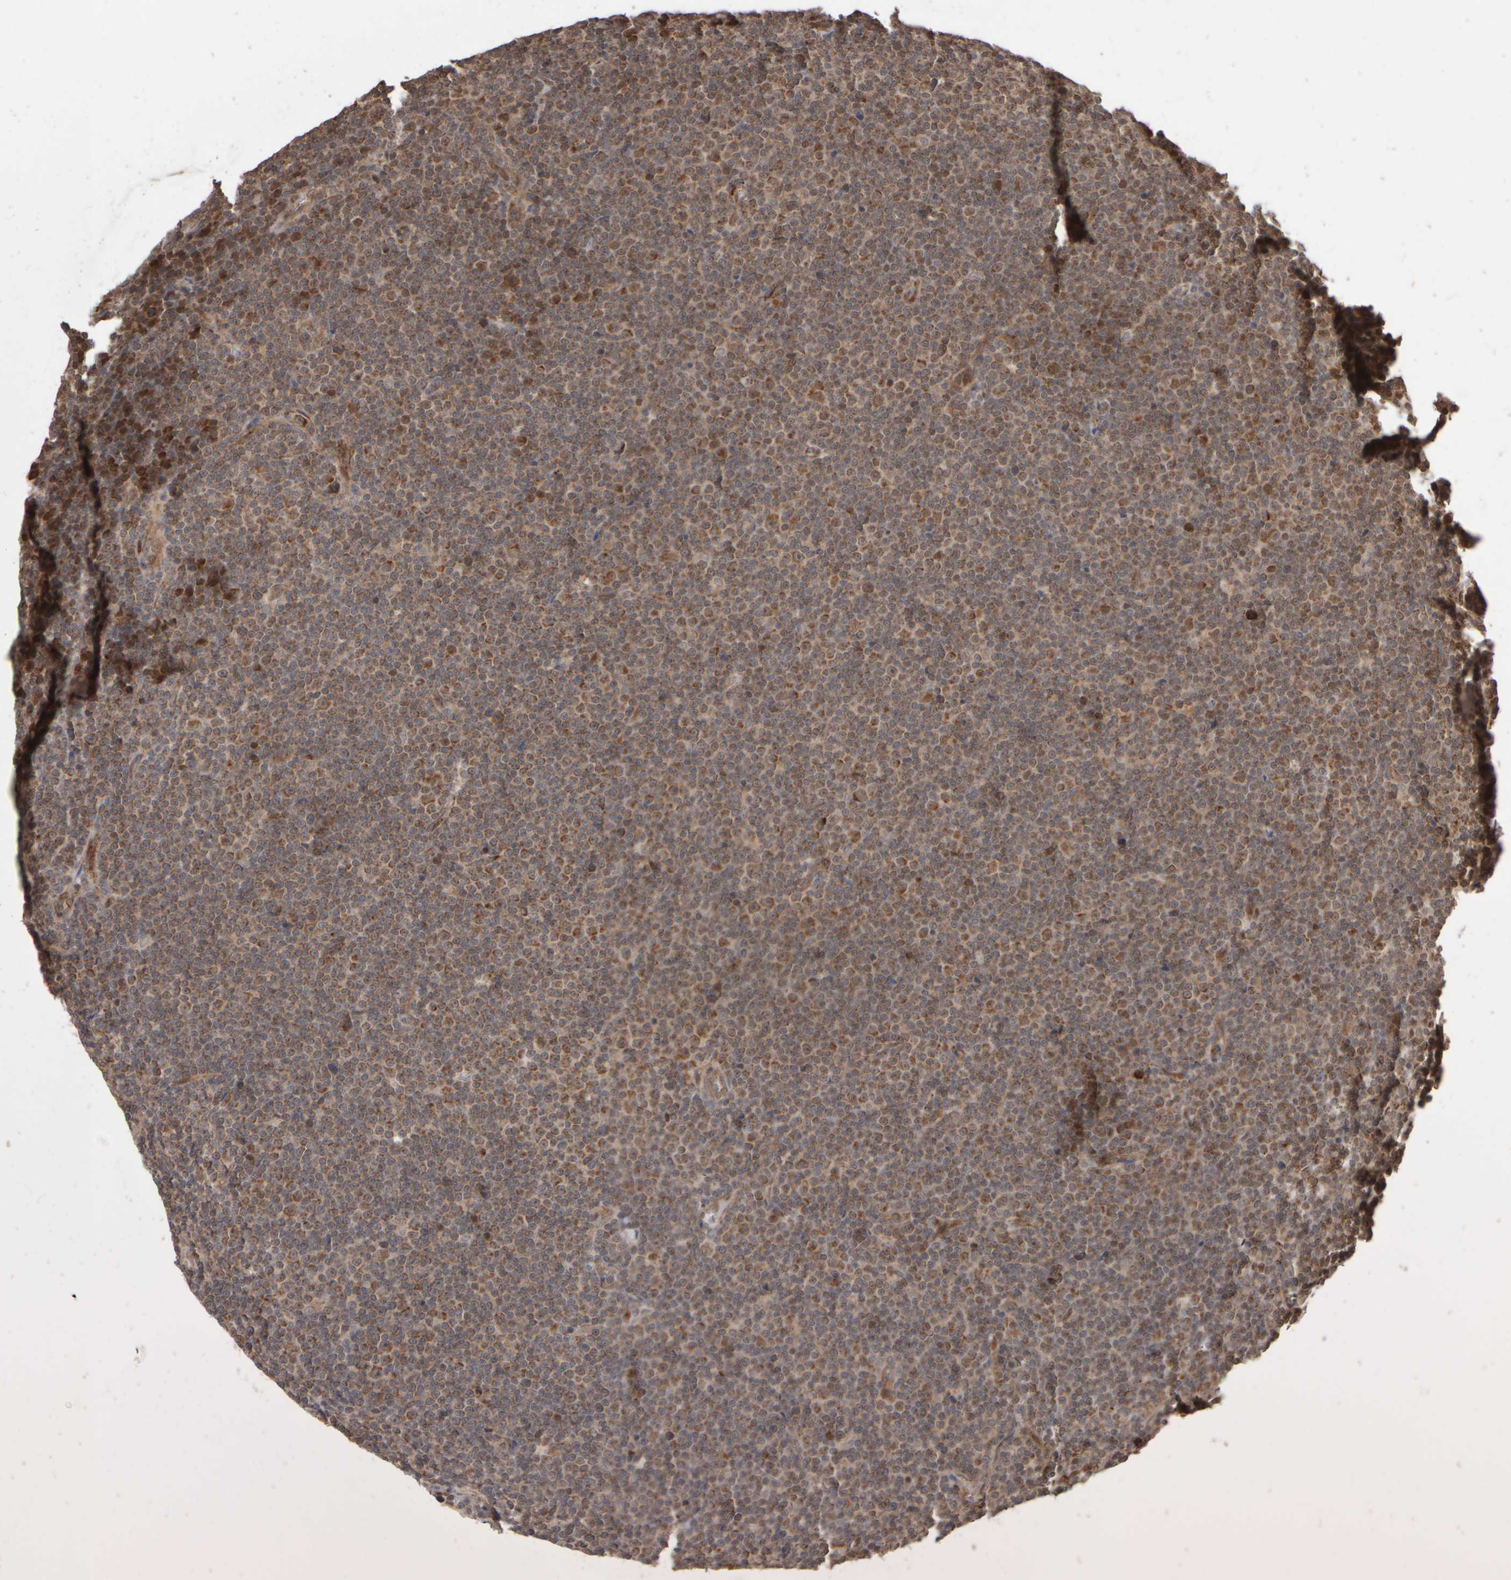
{"staining": {"intensity": "moderate", "quantity": "25%-75%", "location": "cytoplasmic/membranous,nuclear"}, "tissue": "lymphoma", "cell_type": "Tumor cells", "image_type": "cancer", "snomed": [{"axis": "morphology", "description": "Malignant lymphoma, non-Hodgkin's type, Low grade"}, {"axis": "topography", "description": "Lymph node"}], "caption": "Moderate cytoplasmic/membranous and nuclear protein staining is seen in about 25%-75% of tumor cells in lymphoma. (Stains: DAB (3,3'-diaminobenzidine) in brown, nuclei in blue, Microscopy: brightfield microscopy at high magnification).", "gene": "ABHD11", "patient": {"sex": "female", "age": 67}}